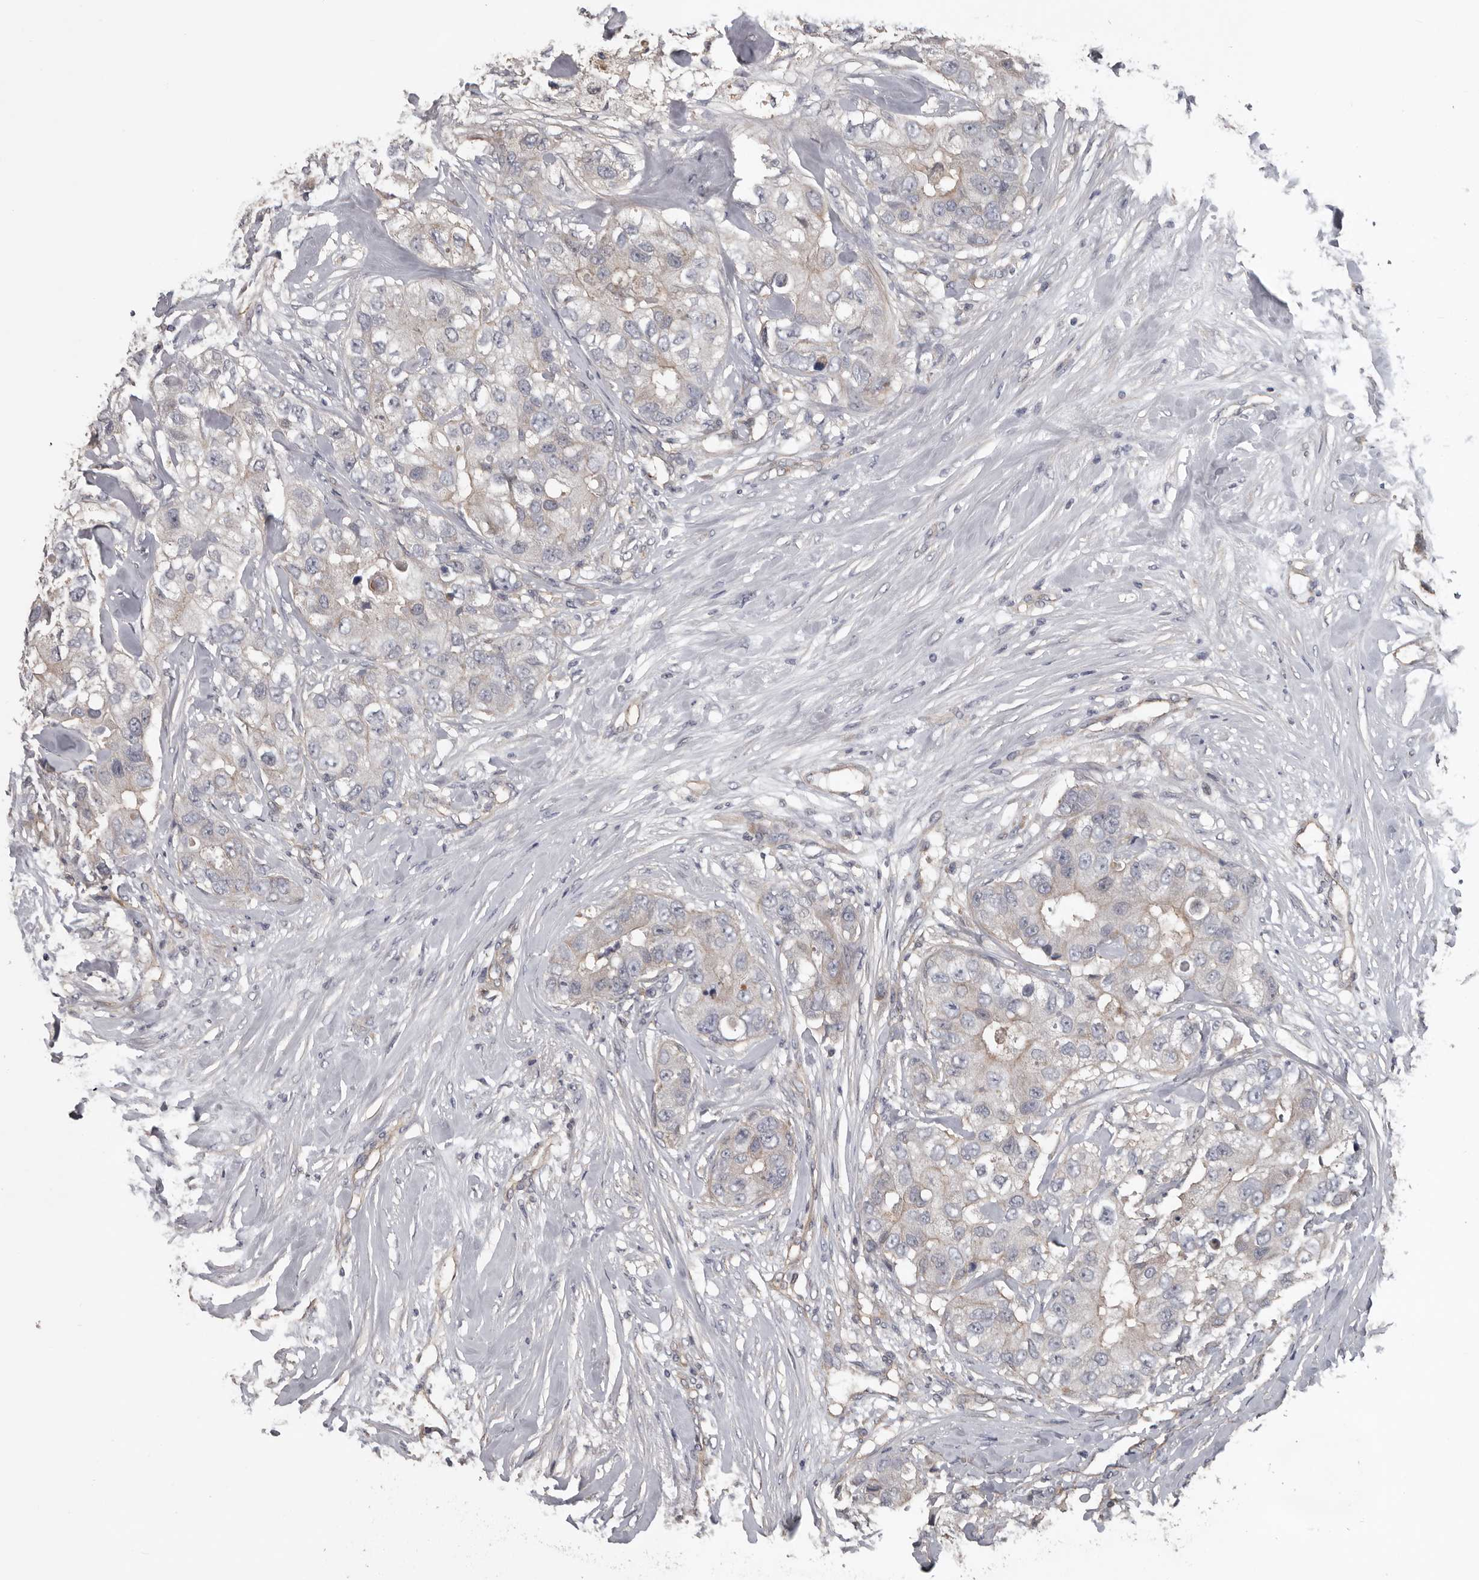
{"staining": {"intensity": "negative", "quantity": "none", "location": "none"}, "tissue": "breast cancer", "cell_type": "Tumor cells", "image_type": "cancer", "snomed": [{"axis": "morphology", "description": "Duct carcinoma"}, {"axis": "topography", "description": "Breast"}], "caption": "The image exhibits no staining of tumor cells in breast invasive ductal carcinoma.", "gene": "RNF217", "patient": {"sex": "female", "age": 62}}